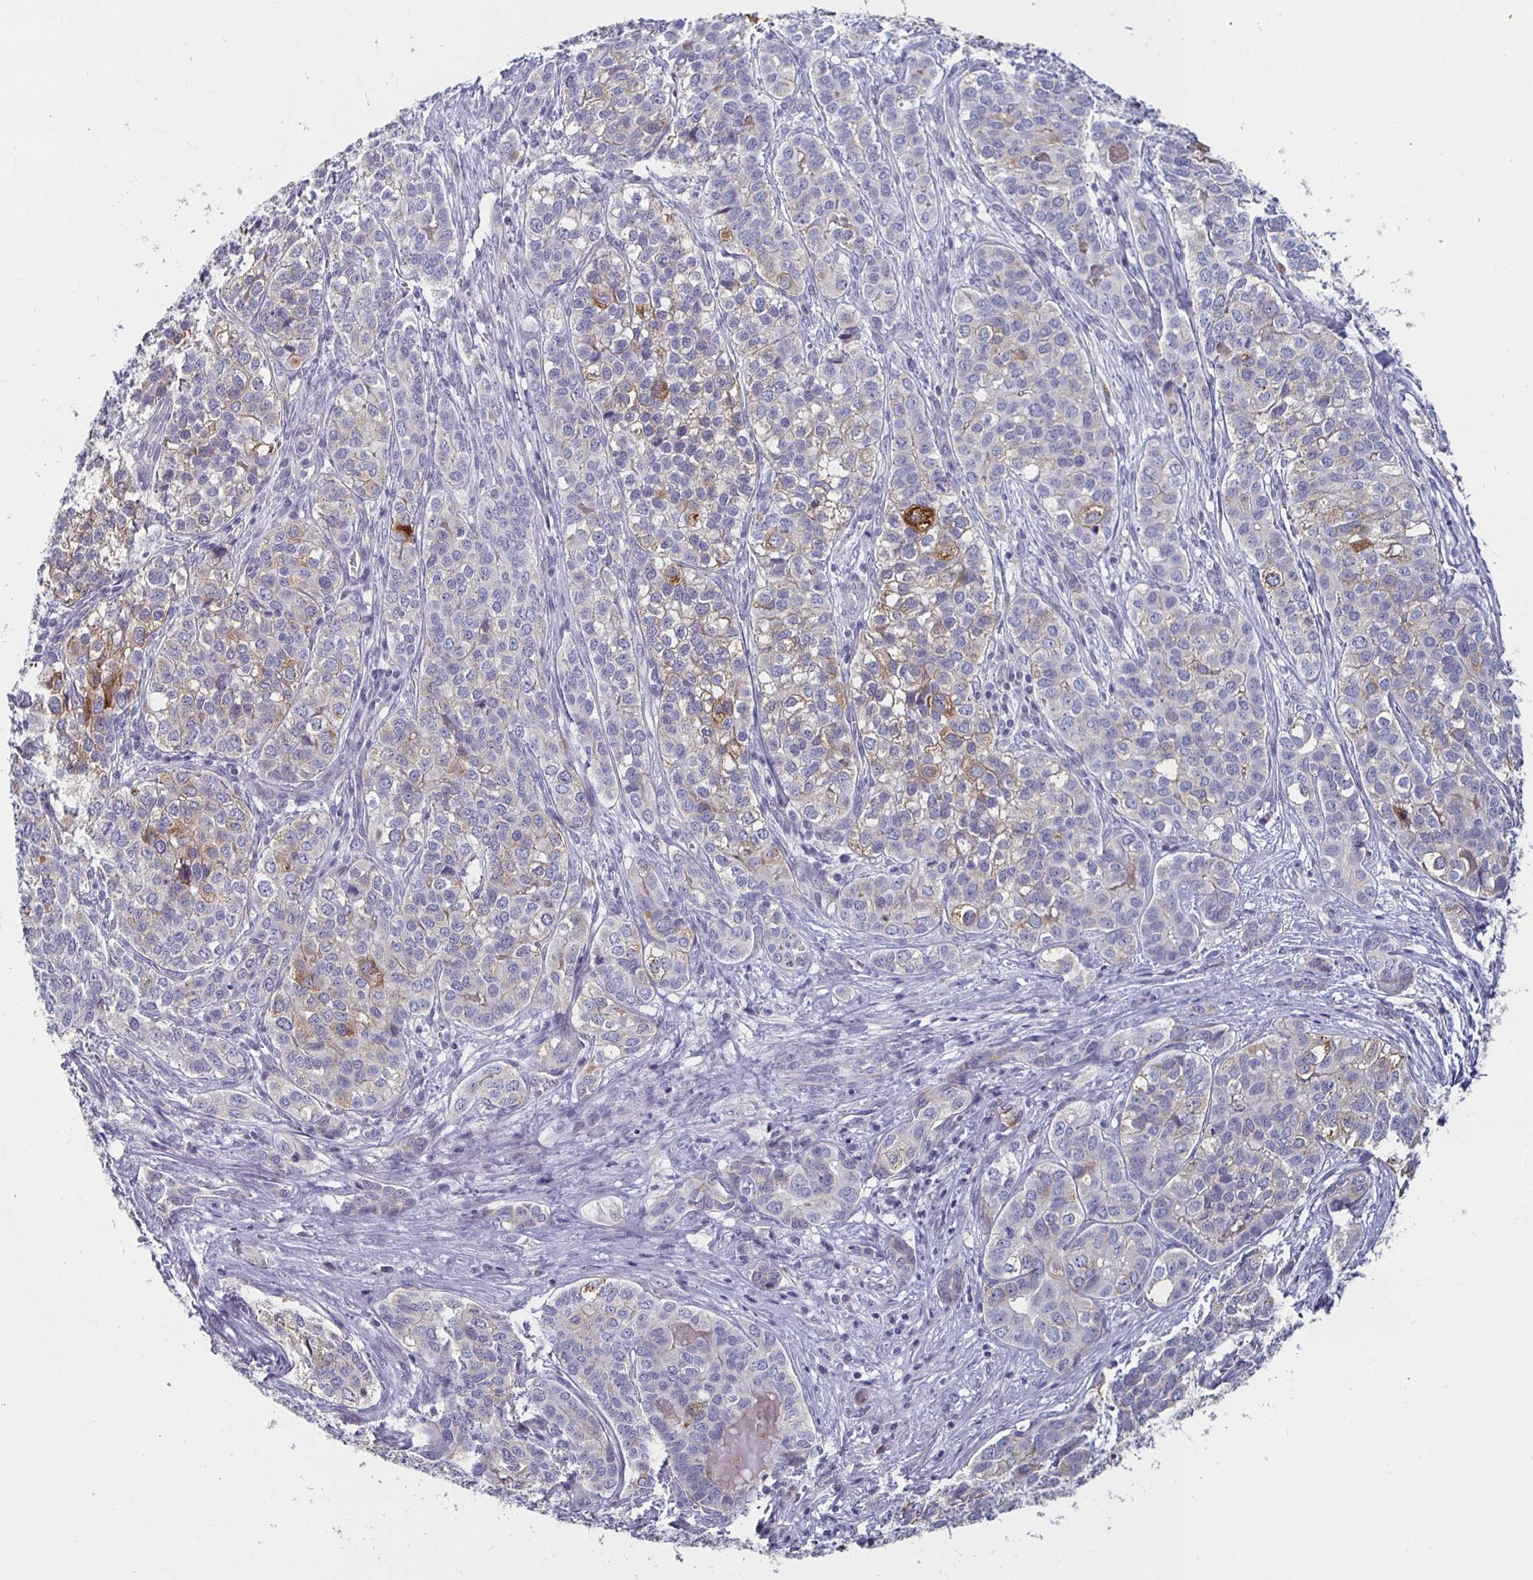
{"staining": {"intensity": "moderate", "quantity": "<25%", "location": "cytoplasmic/membranous"}, "tissue": "liver cancer", "cell_type": "Tumor cells", "image_type": "cancer", "snomed": [{"axis": "morphology", "description": "Cholangiocarcinoma"}, {"axis": "topography", "description": "Liver"}], "caption": "IHC staining of liver cholangiocarcinoma, which shows low levels of moderate cytoplasmic/membranous staining in about <25% of tumor cells indicating moderate cytoplasmic/membranous protein expression. The staining was performed using DAB (3,3'-diaminobenzidine) (brown) for protein detection and nuclei were counterstained in hematoxylin (blue).", "gene": "RNF144B", "patient": {"sex": "male", "age": 56}}